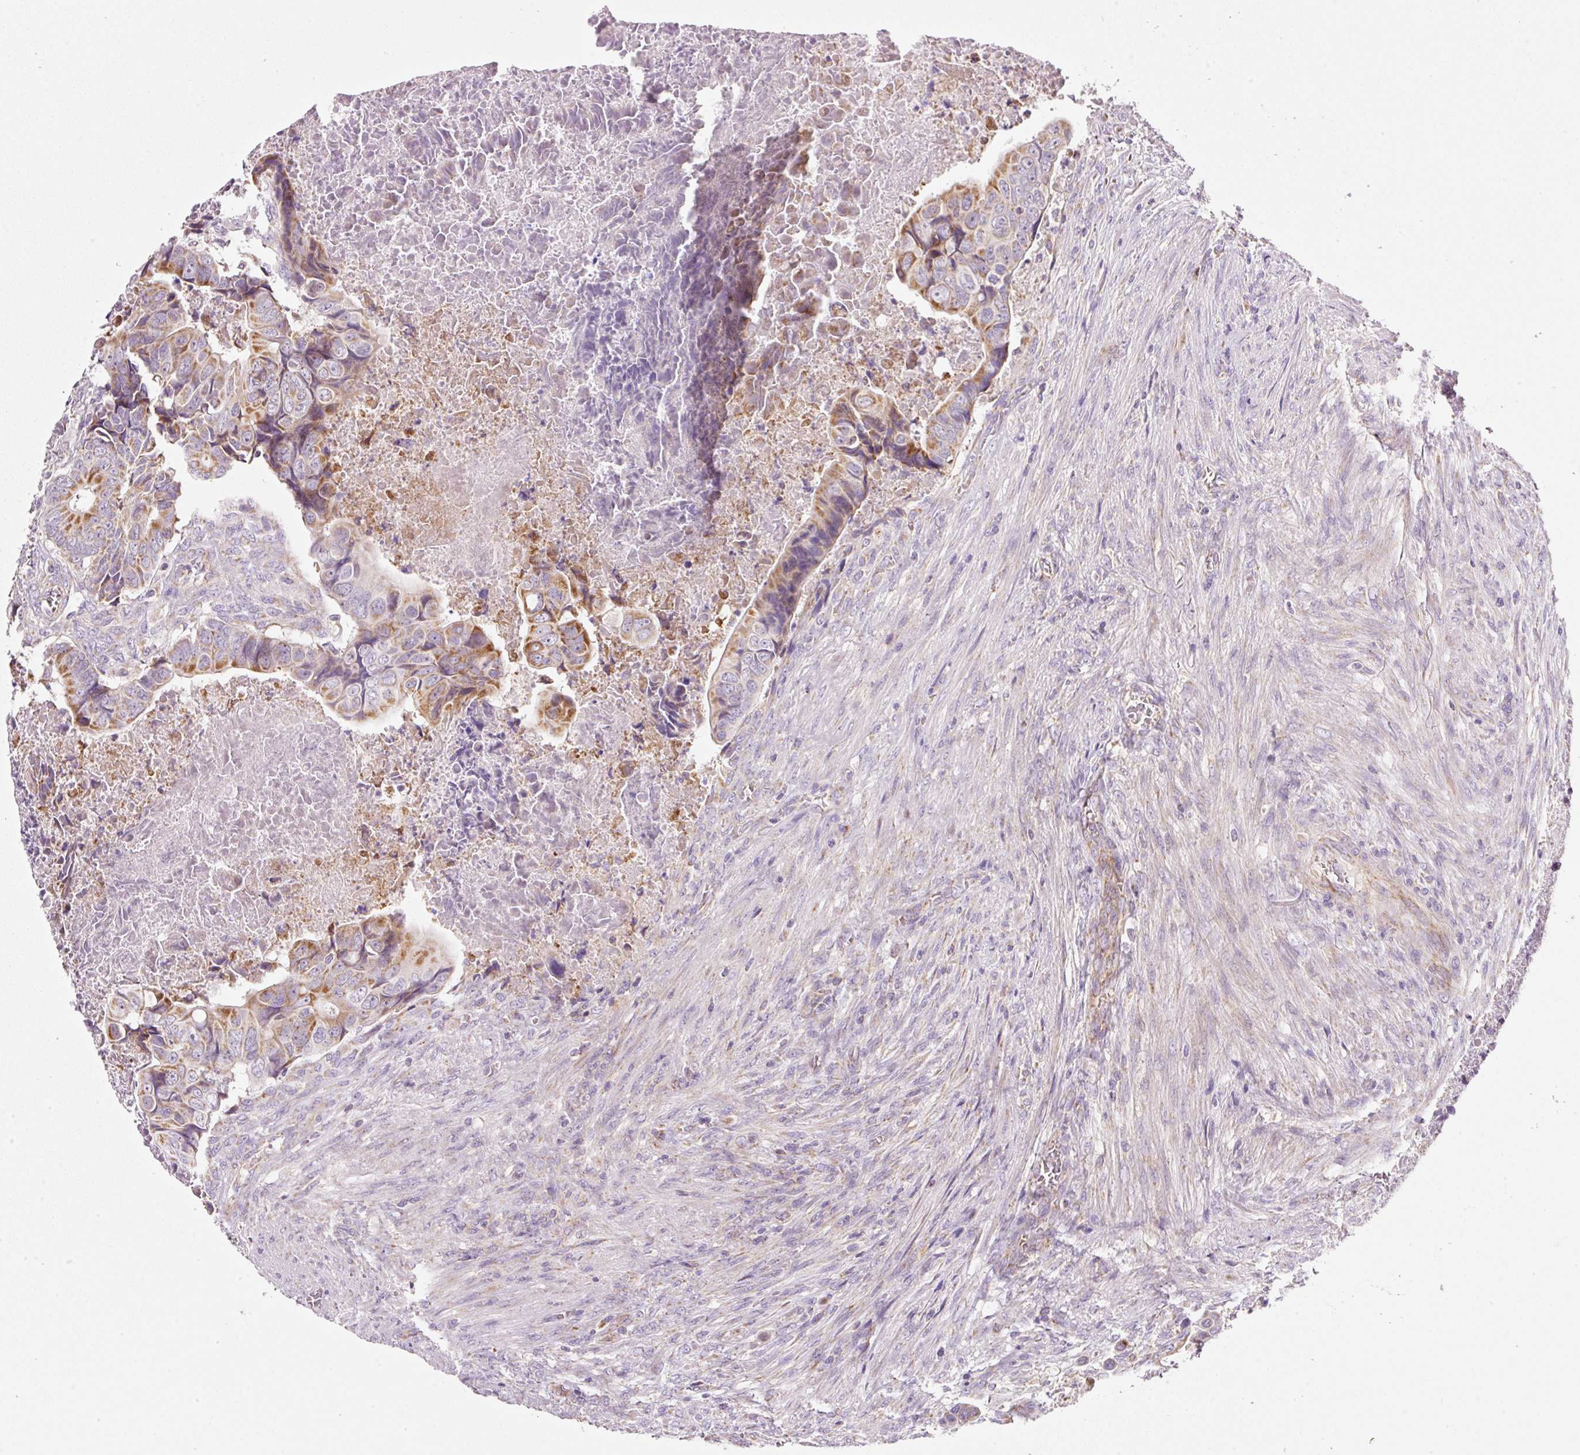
{"staining": {"intensity": "moderate", "quantity": ">75%", "location": "cytoplasmic/membranous"}, "tissue": "colorectal cancer", "cell_type": "Tumor cells", "image_type": "cancer", "snomed": [{"axis": "morphology", "description": "Adenocarcinoma, NOS"}, {"axis": "topography", "description": "Rectum"}], "caption": "Immunohistochemistry (IHC) histopathology image of neoplastic tissue: human colorectal cancer stained using immunohistochemistry displays medium levels of moderate protein expression localized specifically in the cytoplasmic/membranous of tumor cells, appearing as a cytoplasmic/membranous brown color.", "gene": "NDUFA1", "patient": {"sex": "female", "age": 78}}